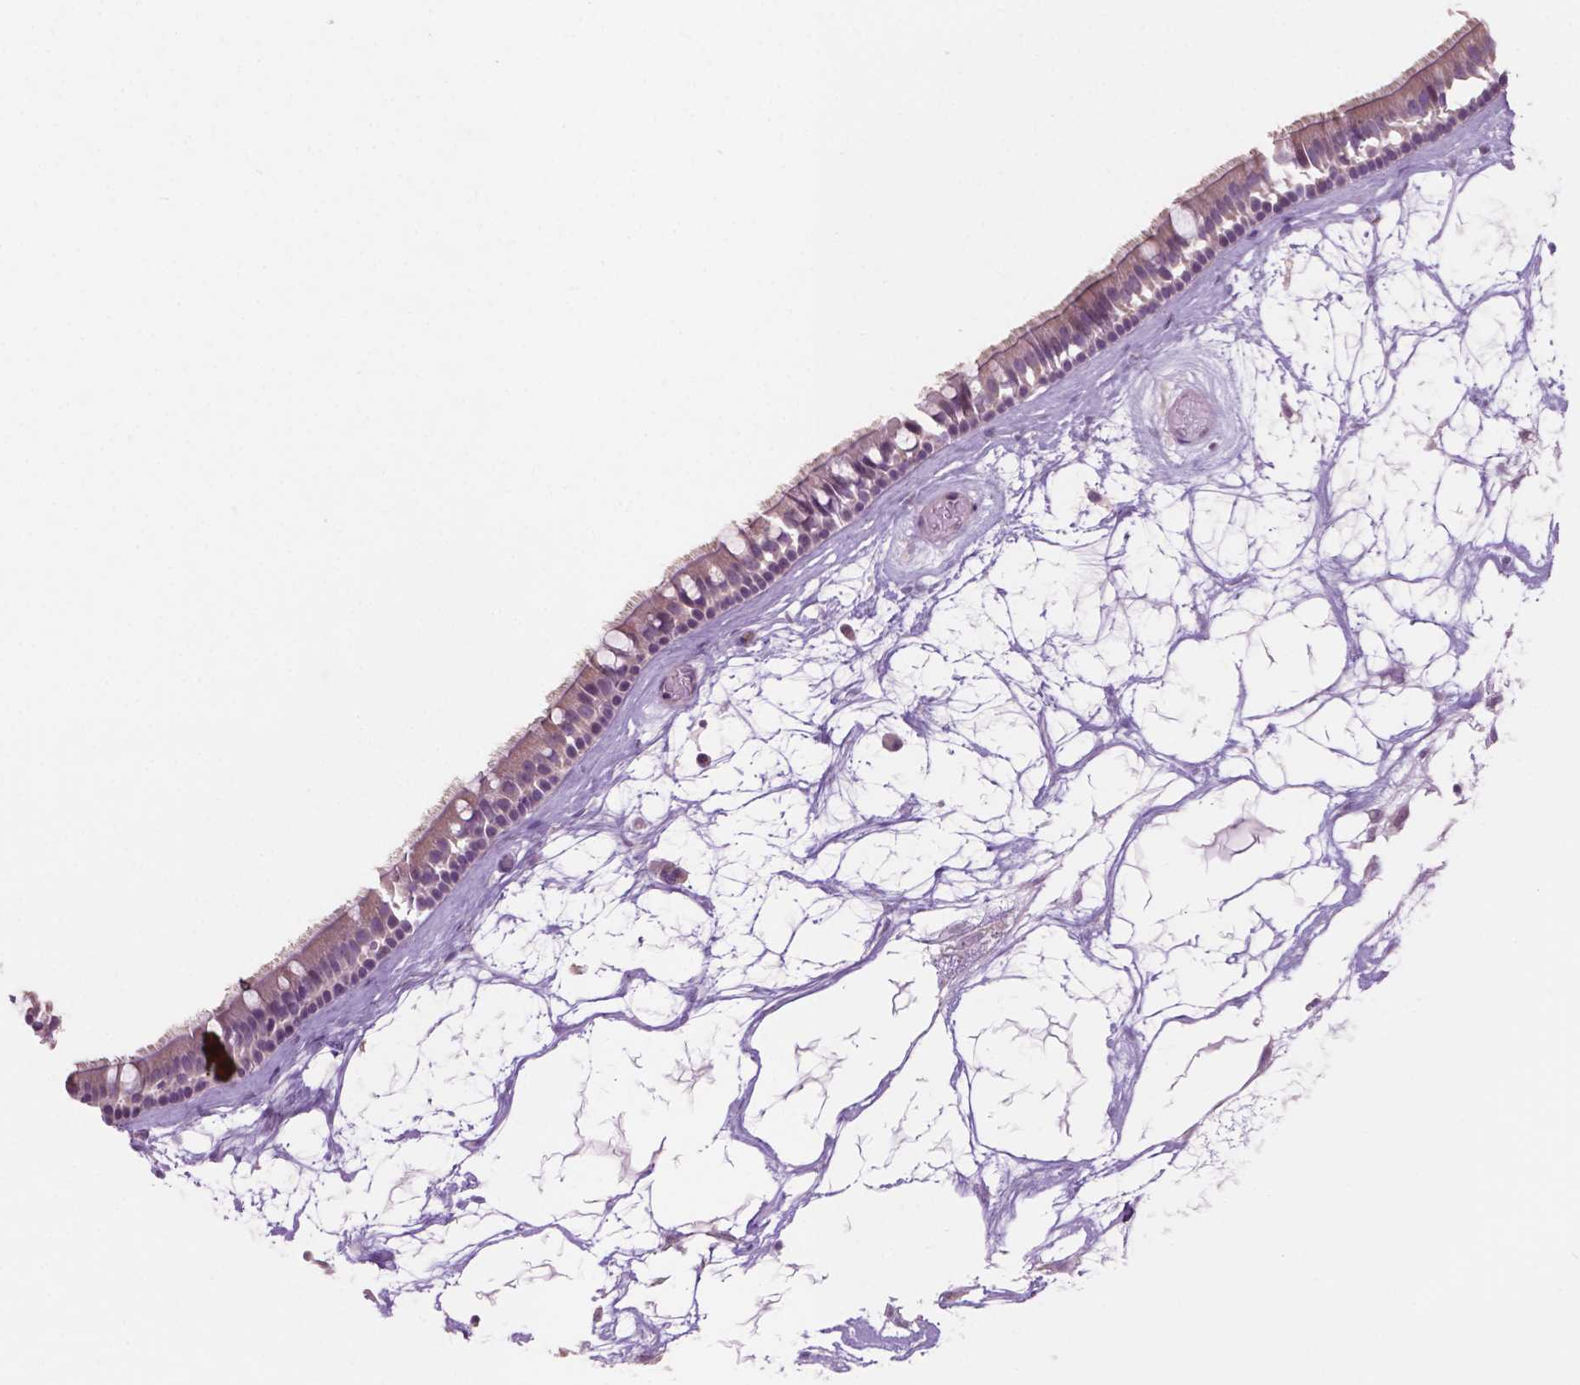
{"staining": {"intensity": "weak", "quantity": "<25%", "location": "cytoplasmic/membranous"}, "tissue": "nasopharynx", "cell_type": "Respiratory epithelial cells", "image_type": "normal", "snomed": [{"axis": "morphology", "description": "Normal tissue, NOS"}, {"axis": "topography", "description": "Nasopharynx"}], "caption": "An image of nasopharynx stained for a protein exhibits no brown staining in respiratory epithelial cells.", "gene": "SBSN", "patient": {"sex": "male", "age": 68}}